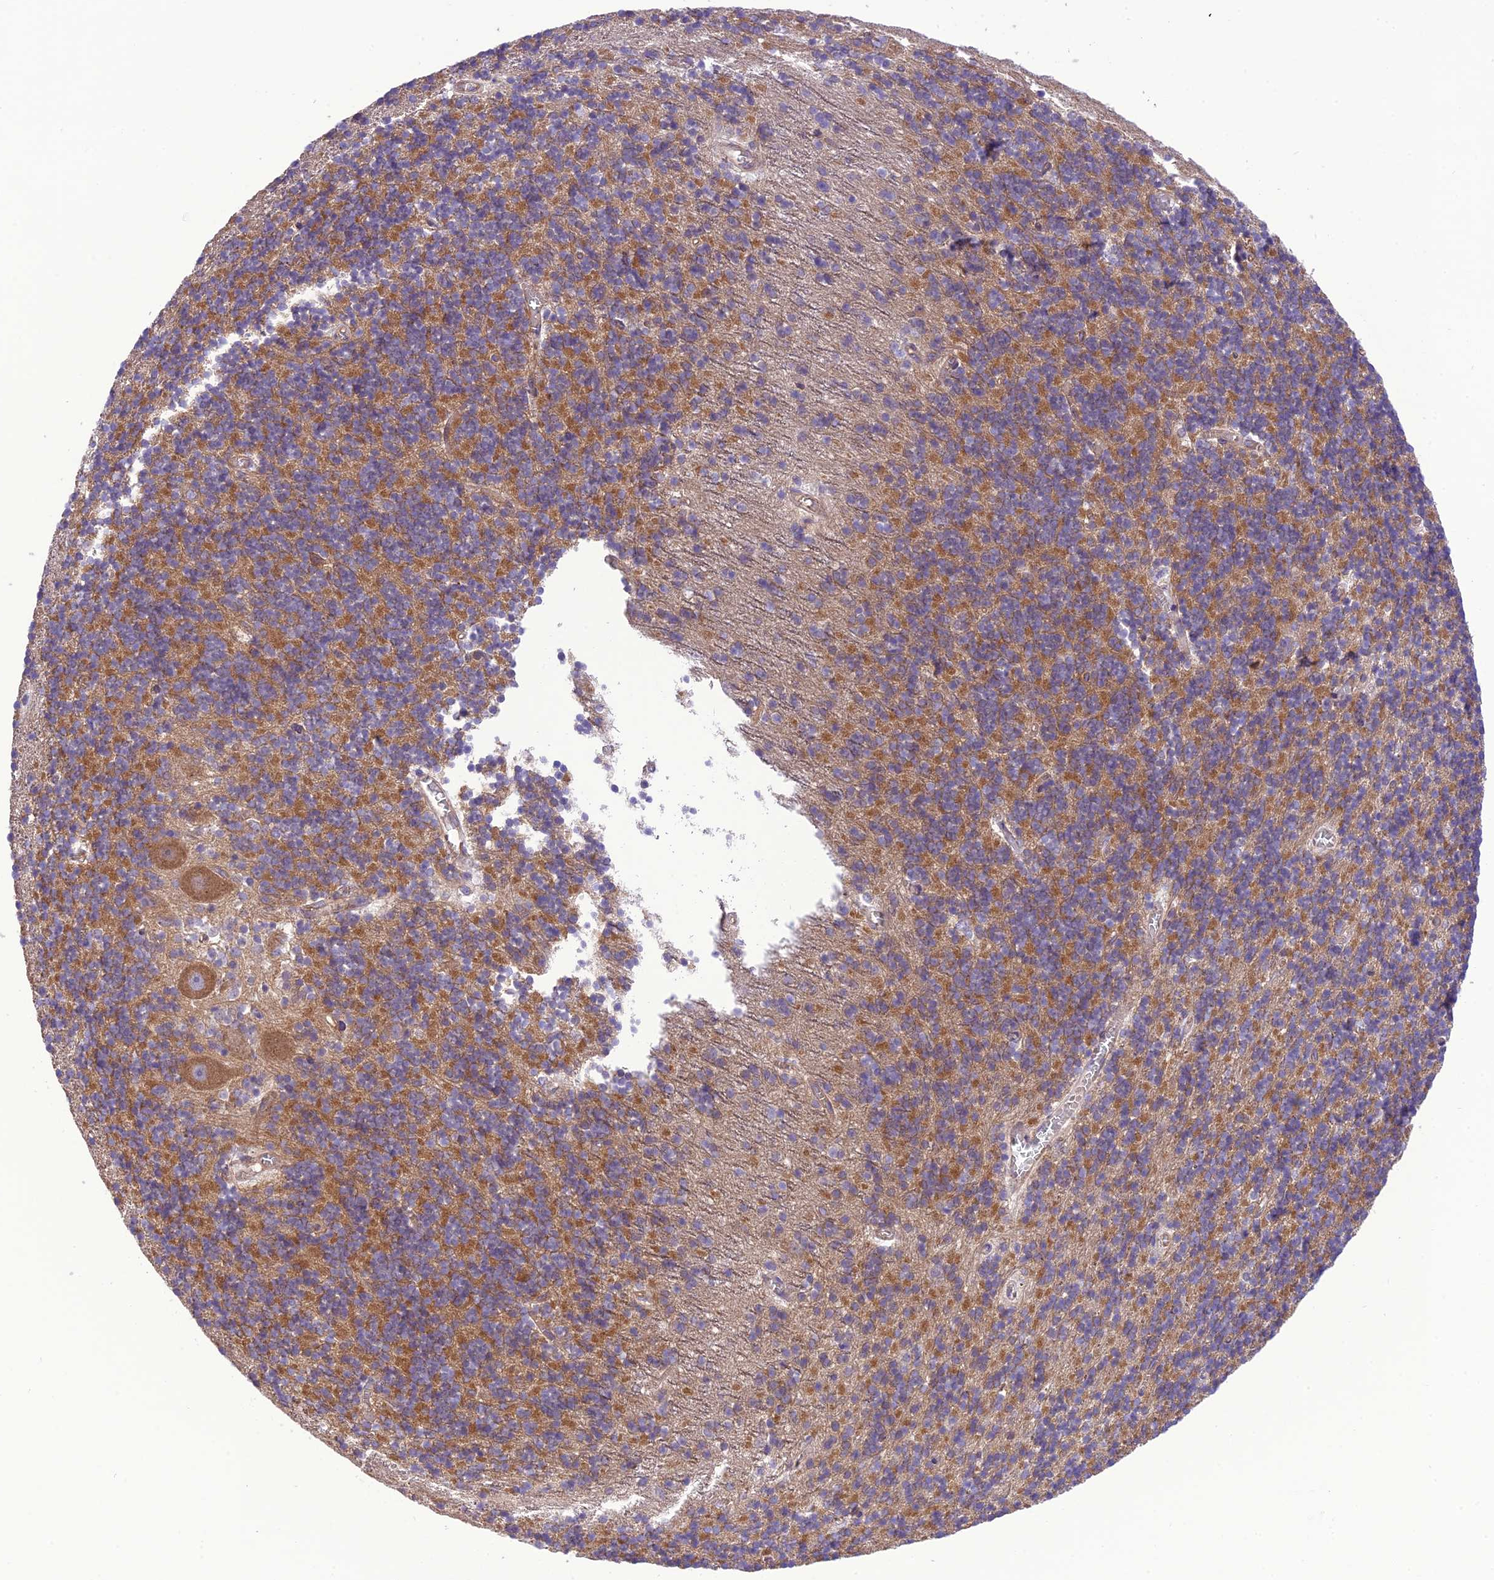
{"staining": {"intensity": "moderate", "quantity": "25%-75%", "location": "cytoplasmic/membranous"}, "tissue": "cerebellum", "cell_type": "Cells in granular layer", "image_type": "normal", "snomed": [{"axis": "morphology", "description": "Normal tissue, NOS"}, {"axis": "topography", "description": "Cerebellum"}], "caption": "About 25%-75% of cells in granular layer in normal cerebellum reveal moderate cytoplasmic/membranous protein expression as visualized by brown immunohistochemical staining.", "gene": "PPFIA3", "patient": {"sex": "male", "age": 54}}